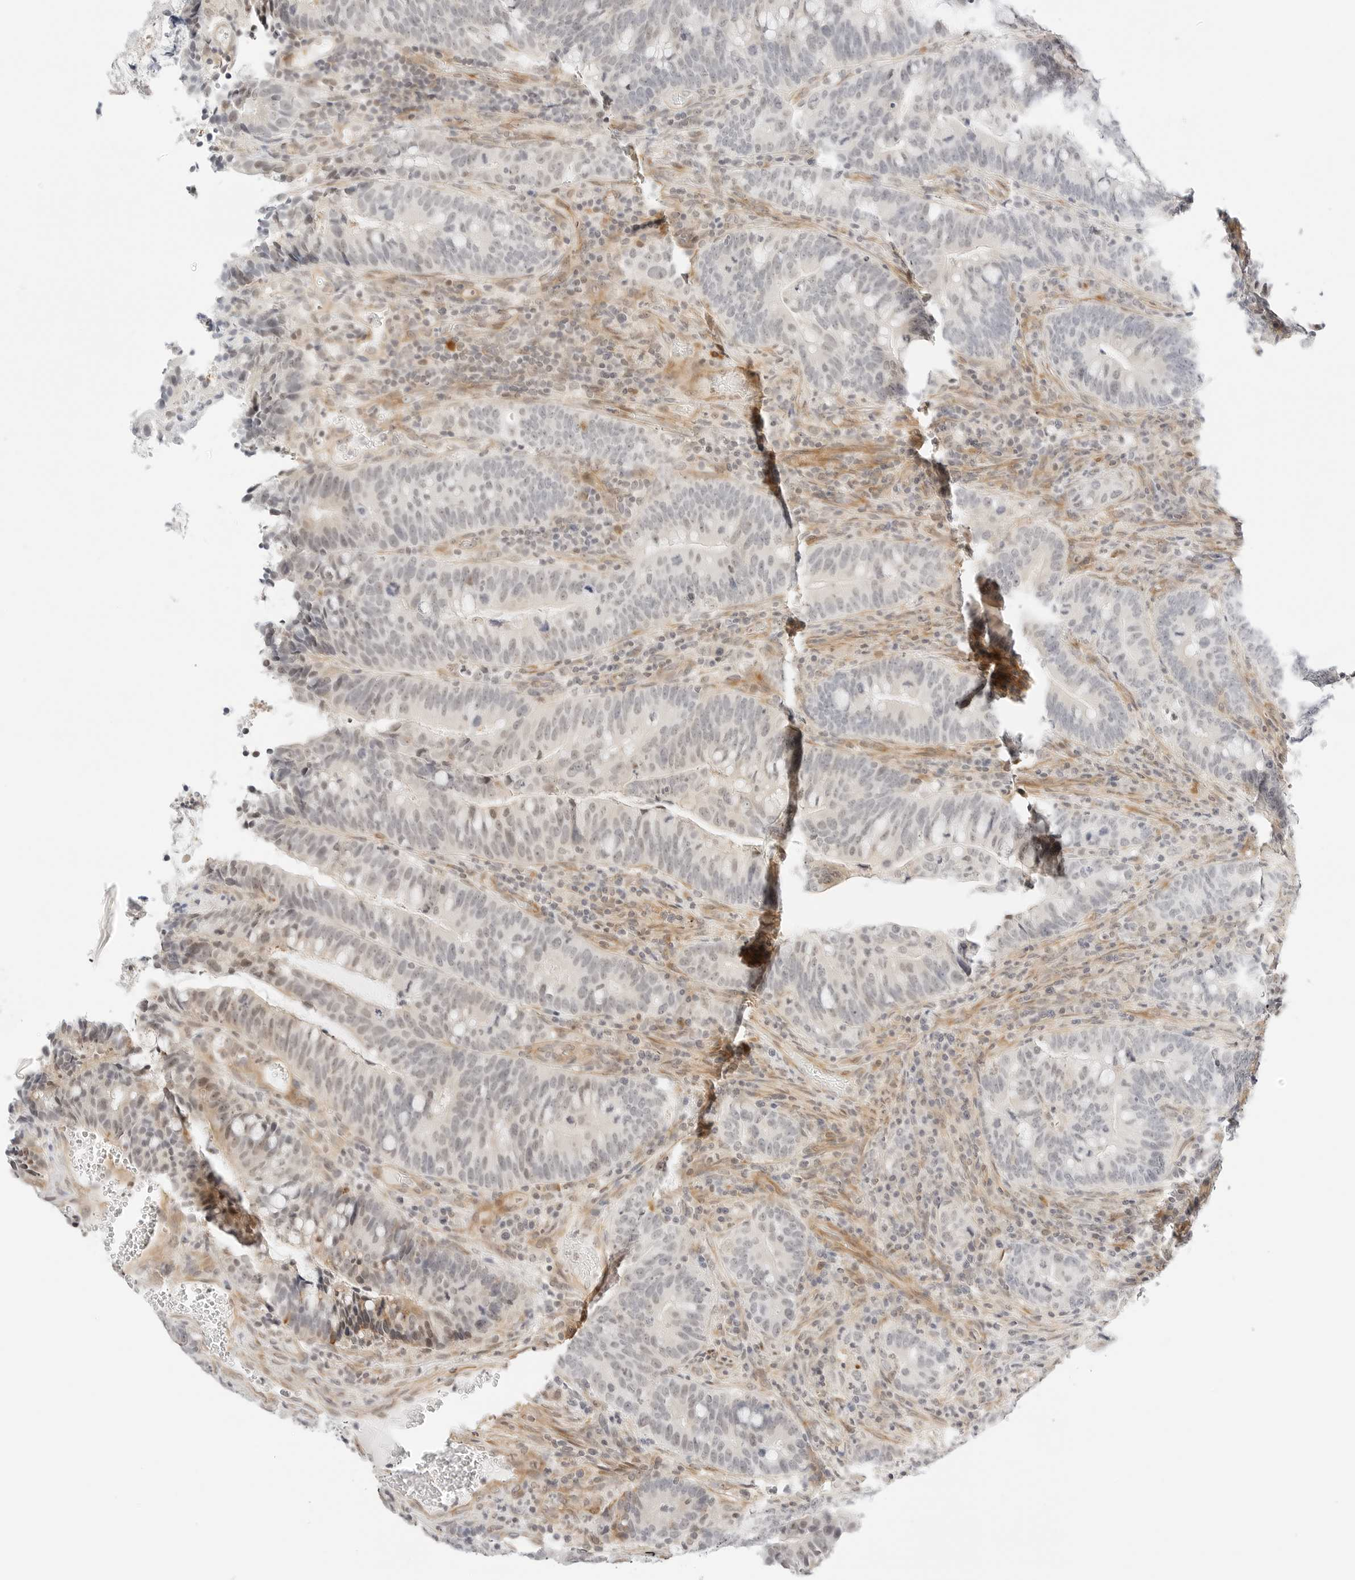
{"staining": {"intensity": "moderate", "quantity": "<25%", "location": "nuclear"}, "tissue": "colorectal cancer", "cell_type": "Tumor cells", "image_type": "cancer", "snomed": [{"axis": "morphology", "description": "Adenocarcinoma, NOS"}, {"axis": "topography", "description": "Colon"}], "caption": "Colorectal cancer was stained to show a protein in brown. There is low levels of moderate nuclear positivity in approximately <25% of tumor cells.", "gene": "TEKT2", "patient": {"sex": "female", "age": 66}}